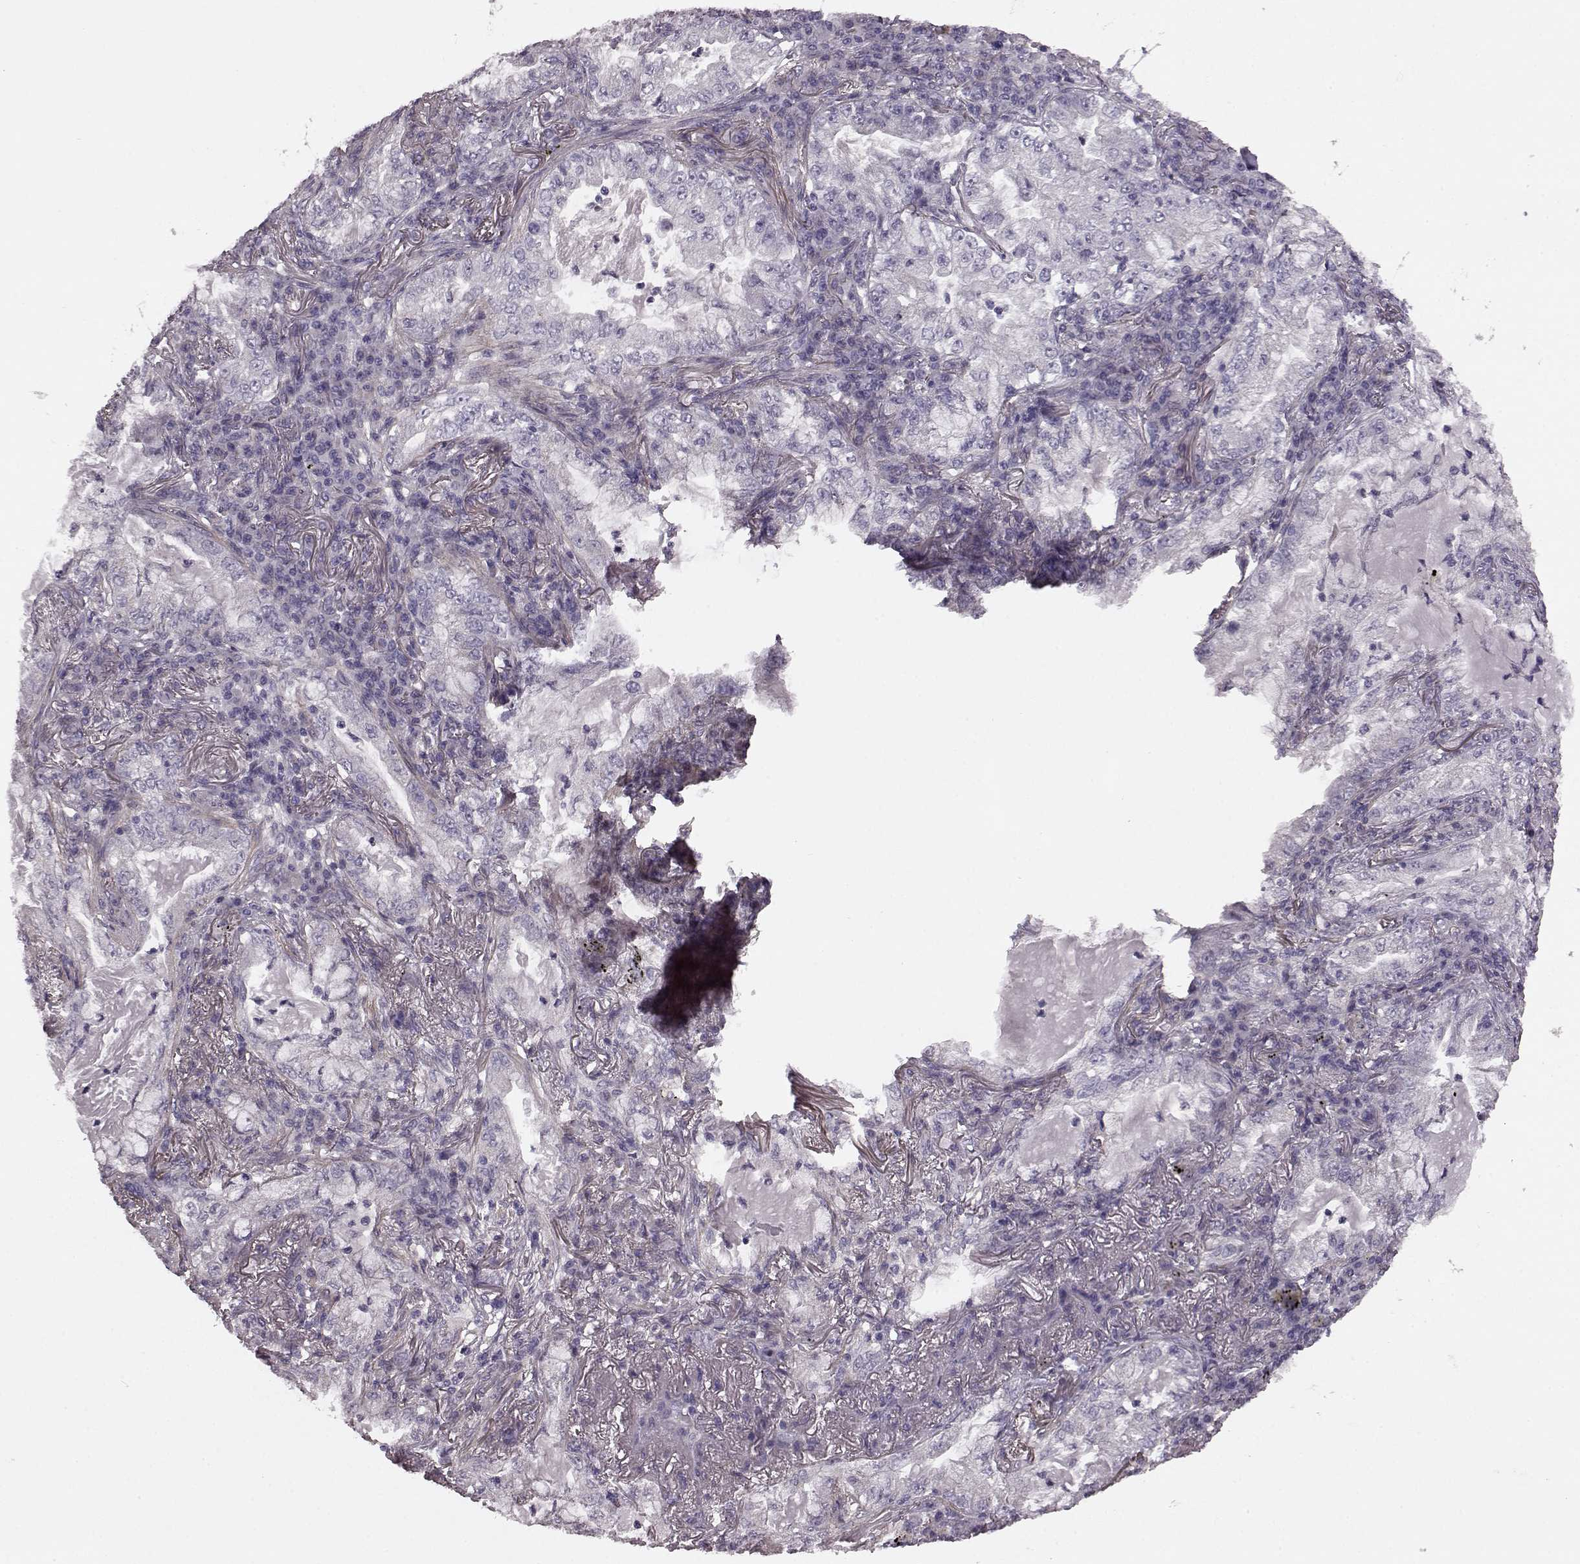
{"staining": {"intensity": "negative", "quantity": "none", "location": "none"}, "tissue": "lung cancer", "cell_type": "Tumor cells", "image_type": "cancer", "snomed": [{"axis": "morphology", "description": "Adenocarcinoma, NOS"}, {"axis": "topography", "description": "Lung"}], "caption": "Tumor cells show no significant staining in lung cancer (adenocarcinoma).", "gene": "GRK1", "patient": {"sex": "female", "age": 73}}